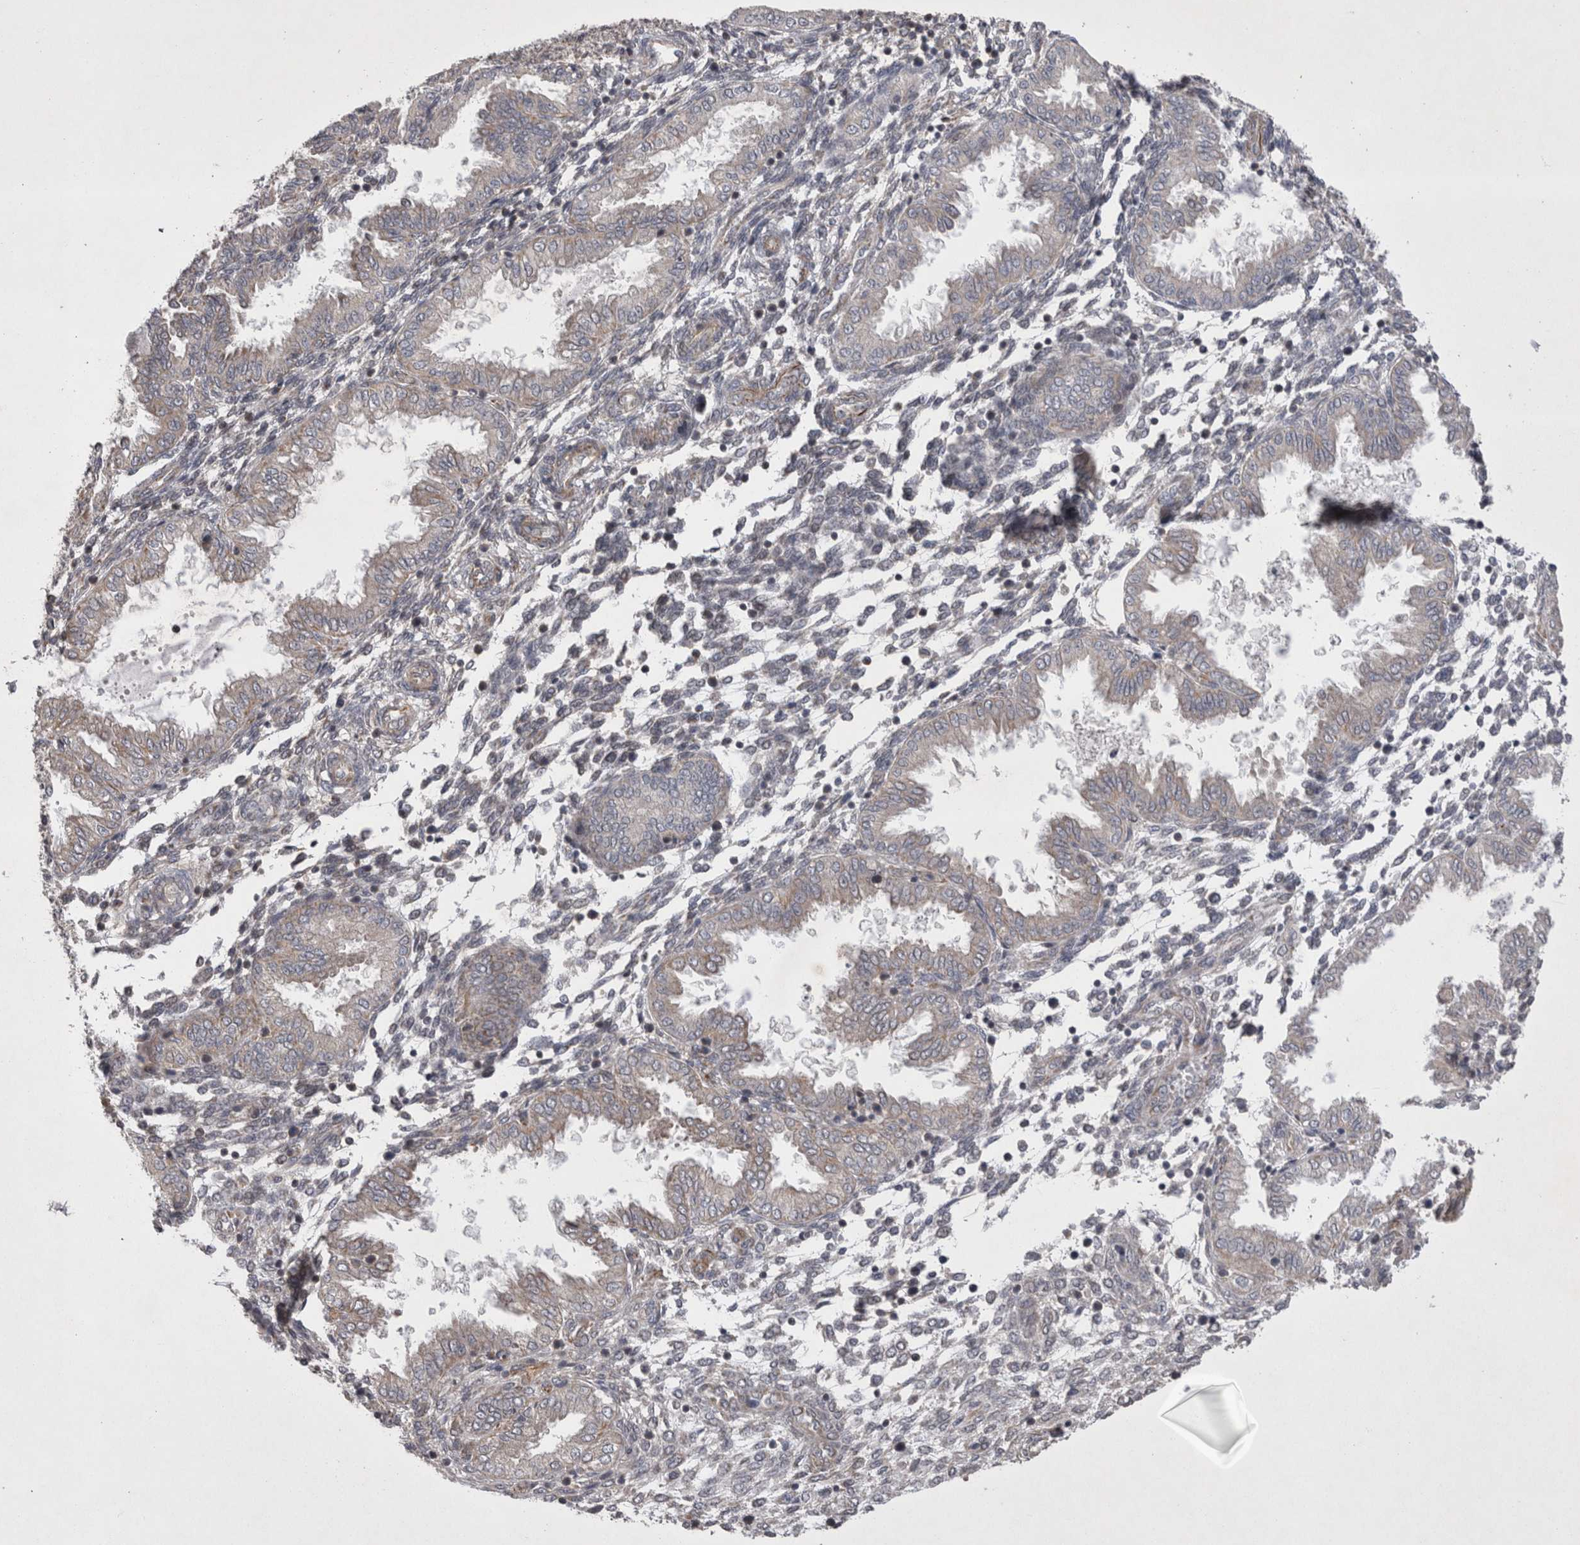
{"staining": {"intensity": "negative", "quantity": "none", "location": "none"}, "tissue": "endometrium", "cell_type": "Cells in endometrial stroma", "image_type": "normal", "snomed": [{"axis": "morphology", "description": "Normal tissue, NOS"}, {"axis": "topography", "description": "Endometrium"}], "caption": "Immunohistochemistry photomicrograph of normal endometrium: endometrium stained with DAB exhibits no significant protein staining in cells in endometrial stroma. (Brightfield microscopy of DAB IHC at high magnification).", "gene": "TSPOAP1", "patient": {"sex": "female", "age": 33}}